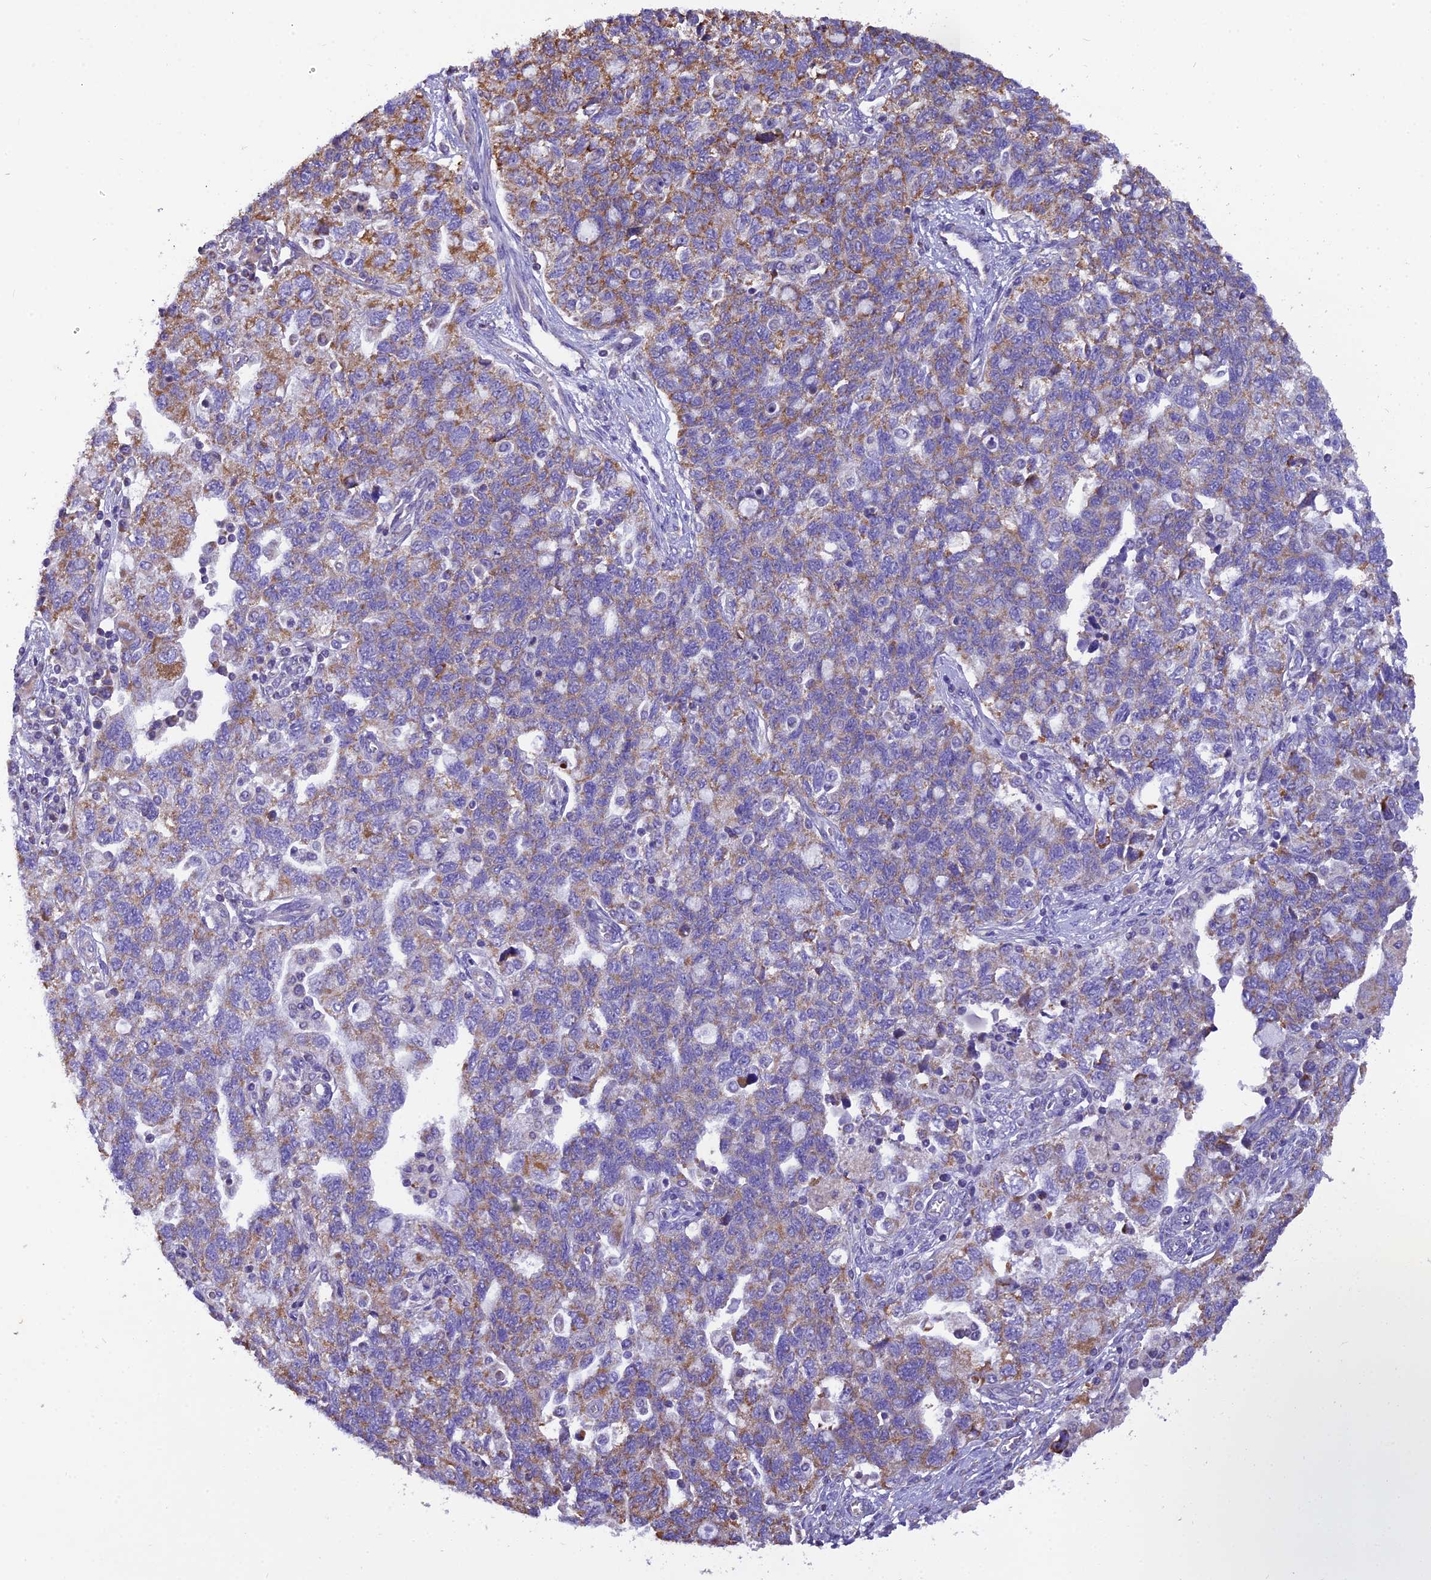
{"staining": {"intensity": "moderate", "quantity": ">75%", "location": "cytoplasmic/membranous"}, "tissue": "ovarian cancer", "cell_type": "Tumor cells", "image_type": "cancer", "snomed": [{"axis": "morphology", "description": "Carcinoma, NOS"}, {"axis": "morphology", "description": "Cystadenocarcinoma, serous, NOS"}, {"axis": "topography", "description": "Ovary"}], "caption": "Ovarian cancer tissue reveals moderate cytoplasmic/membranous staining in about >75% of tumor cells, visualized by immunohistochemistry. Using DAB (3,3'-diaminobenzidine) (brown) and hematoxylin (blue) stains, captured at high magnification using brightfield microscopy.", "gene": "GPD1", "patient": {"sex": "female", "age": 69}}